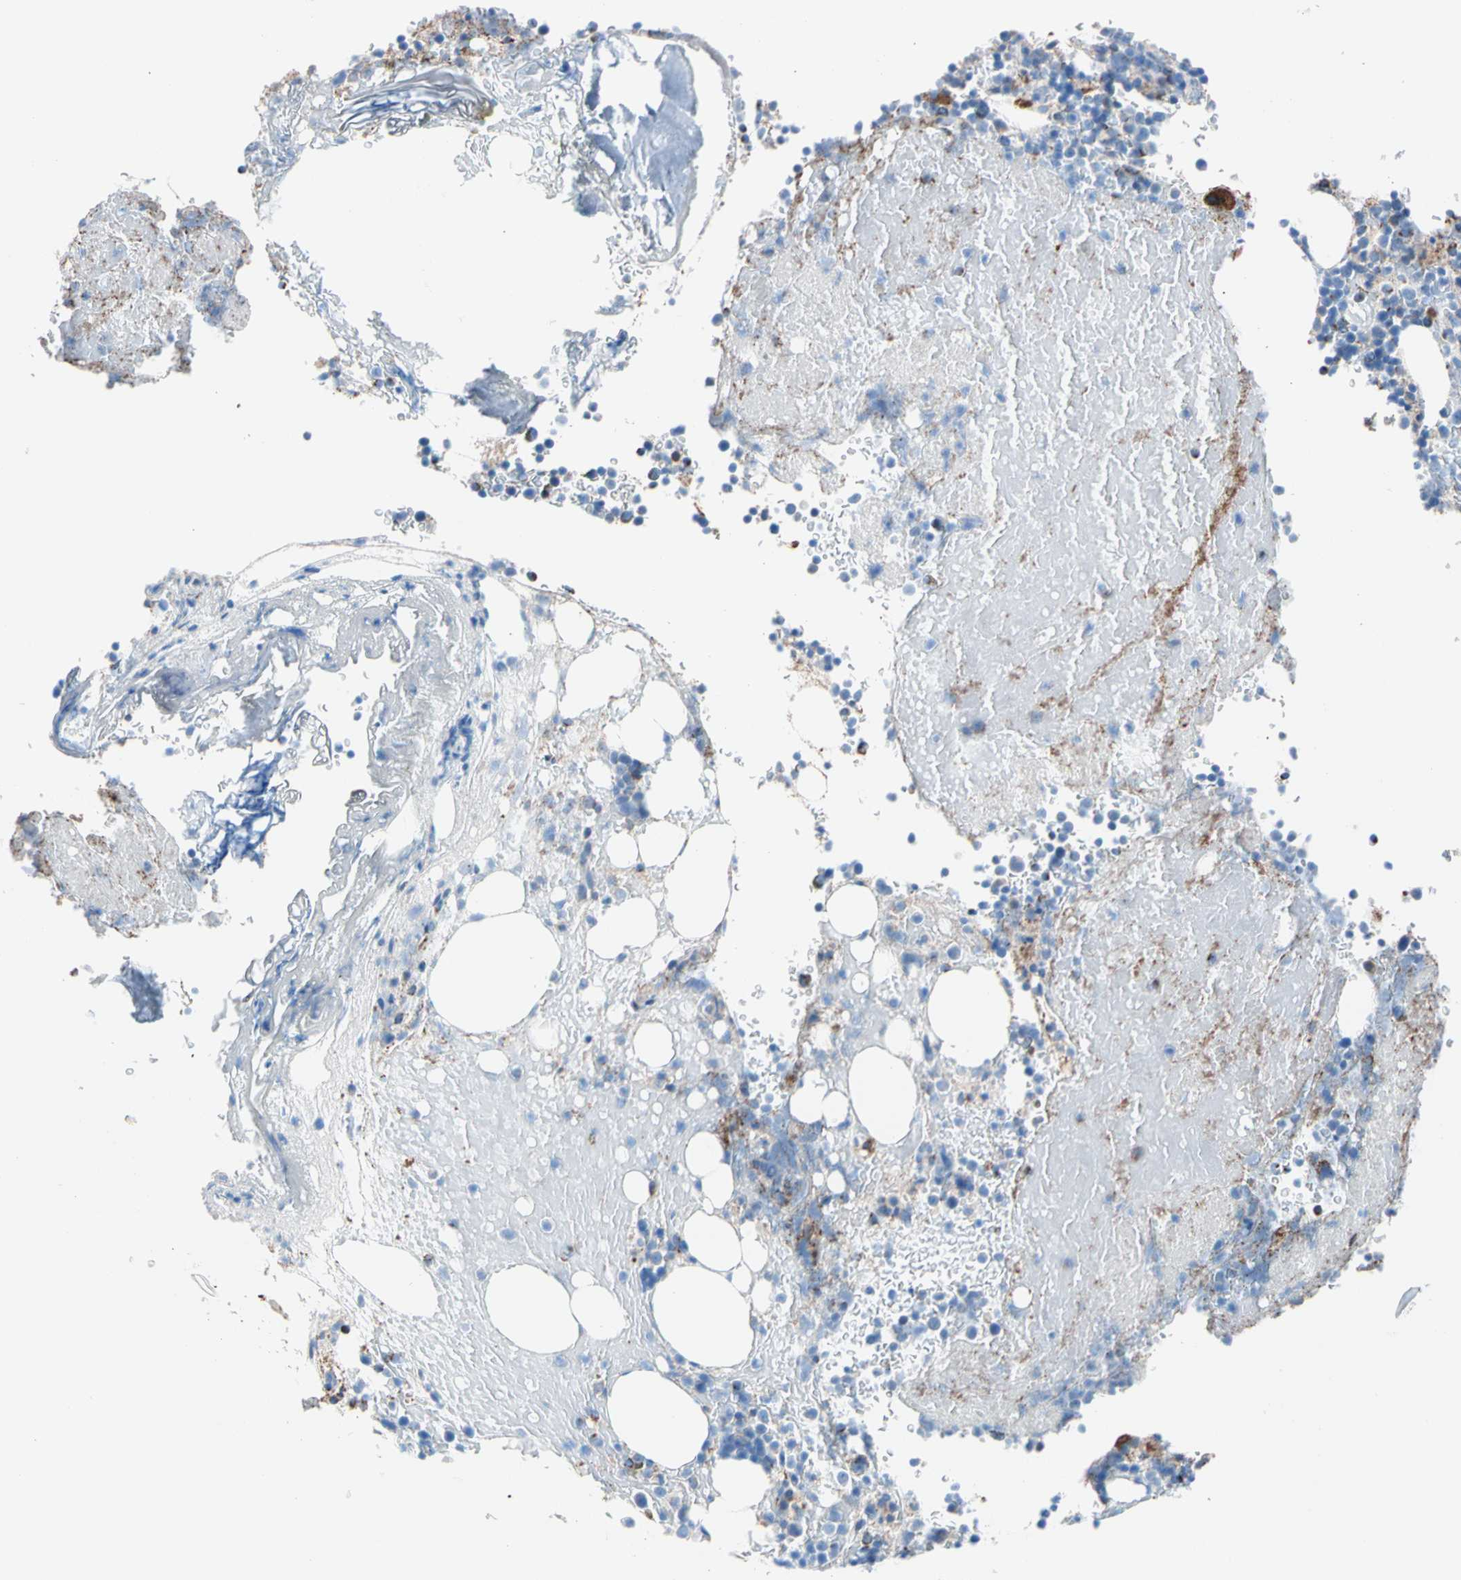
{"staining": {"intensity": "strong", "quantity": "<25%", "location": "cytoplasmic/membranous"}, "tissue": "bone marrow", "cell_type": "Hematopoietic cells", "image_type": "normal", "snomed": [{"axis": "morphology", "description": "Normal tissue, NOS"}, {"axis": "topography", "description": "Bone marrow"}], "caption": "DAB (3,3'-diaminobenzidine) immunohistochemical staining of benign bone marrow displays strong cytoplasmic/membranous protein staining in about <25% of hematopoietic cells.", "gene": "HK1", "patient": {"sex": "female", "age": 73}}